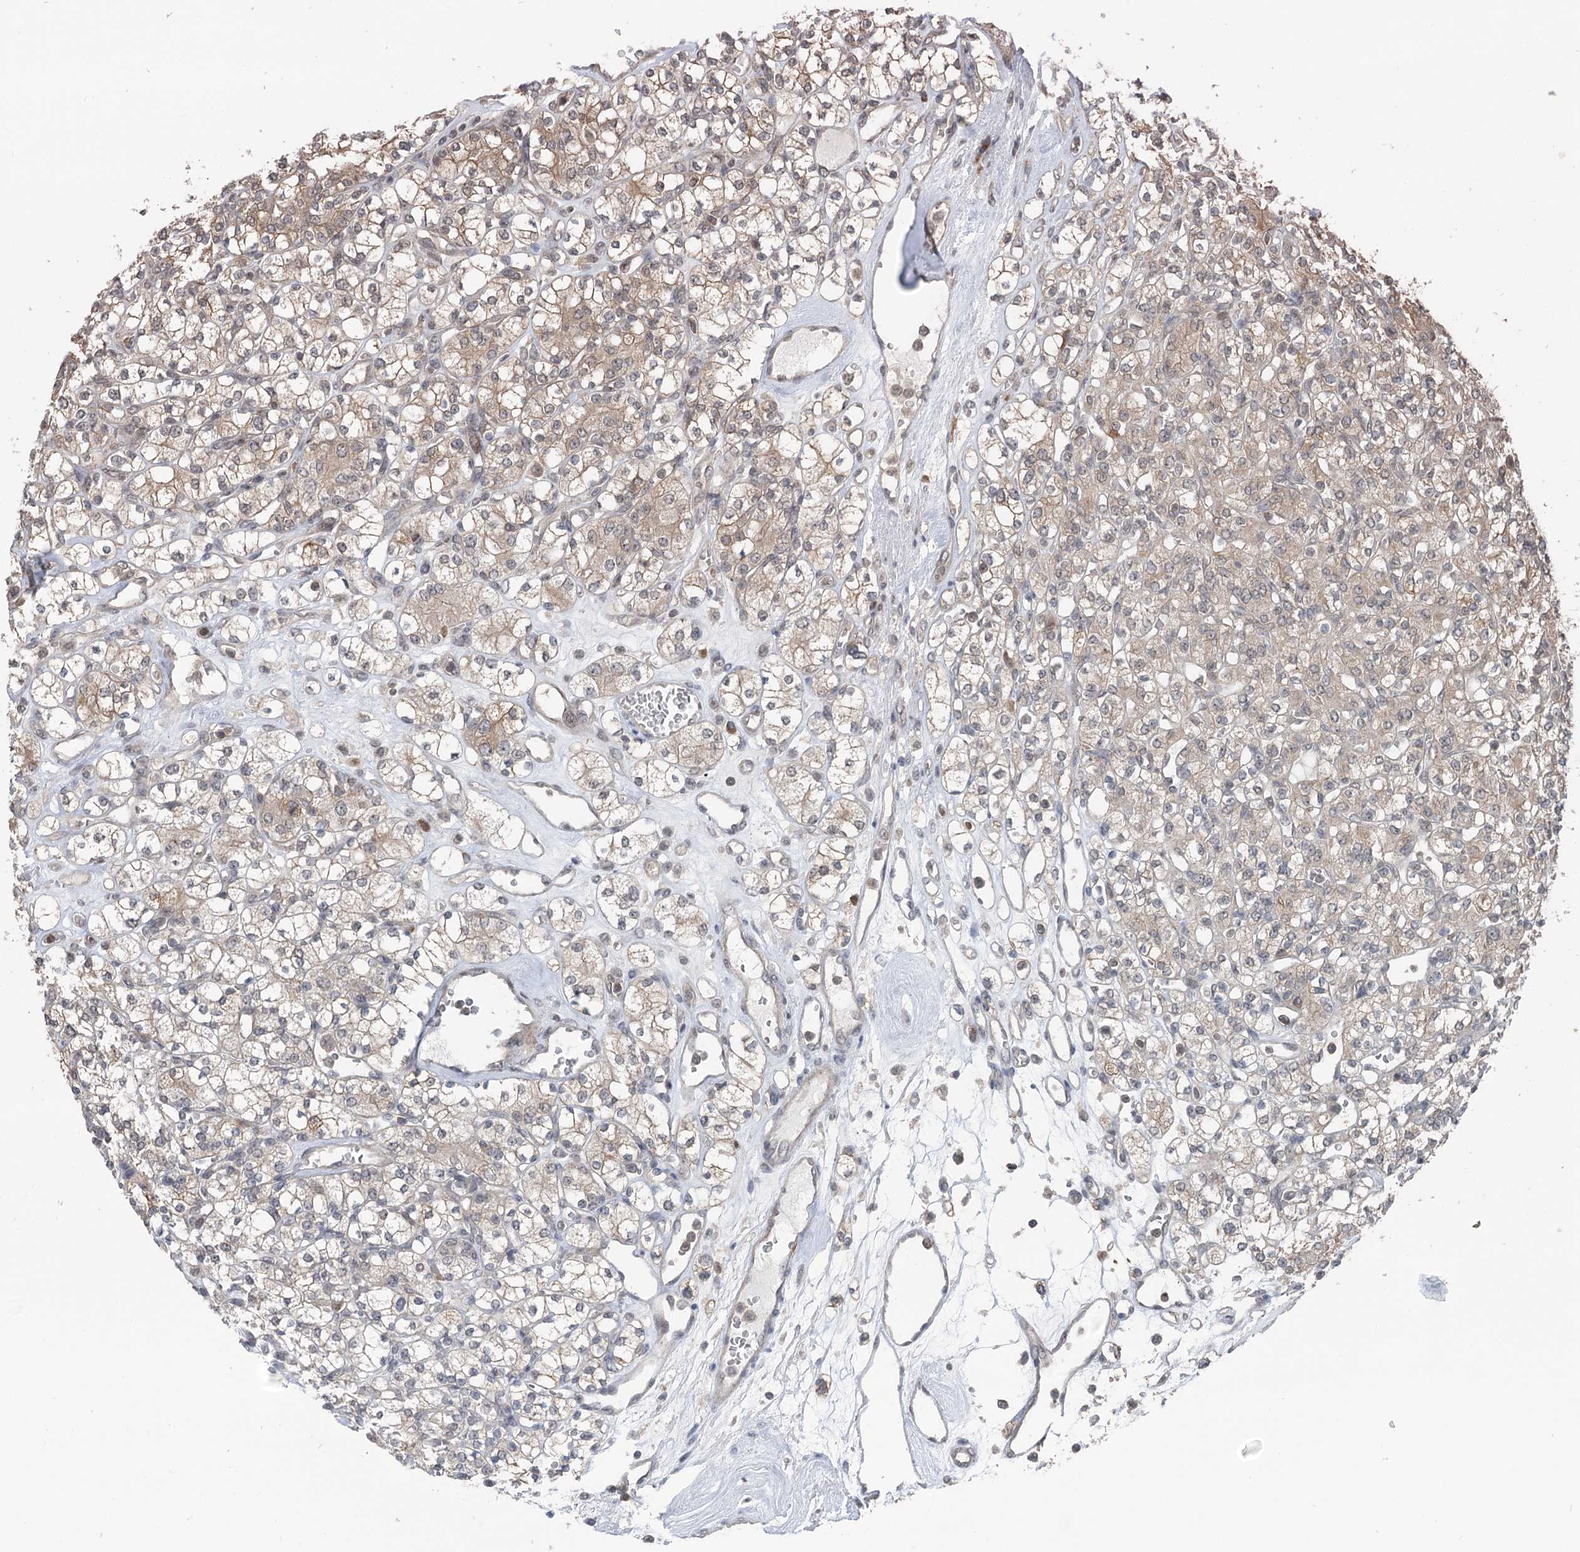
{"staining": {"intensity": "weak", "quantity": ">75%", "location": "cytoplasmic/membranous"}, "tissue": "renal cancer", "cell_type": "Tumor cells", "image_type": "cancer", "snomed": [{"axis": "morphology", "description": "Adenocarcinoma, NOS"}, {"axis": "topography", "description": "Kidney"}], "caption": "Renal cancer (adenocarcinoma) tissue demonstrates weak cytoplasmic/membranous positivity in approximately >75% of tumor cells The protein of interest is shown in brown color, while the nuclei are stained blue.", "gene": "CCSER2", "patient": {"sex": "male", "age": 77}}